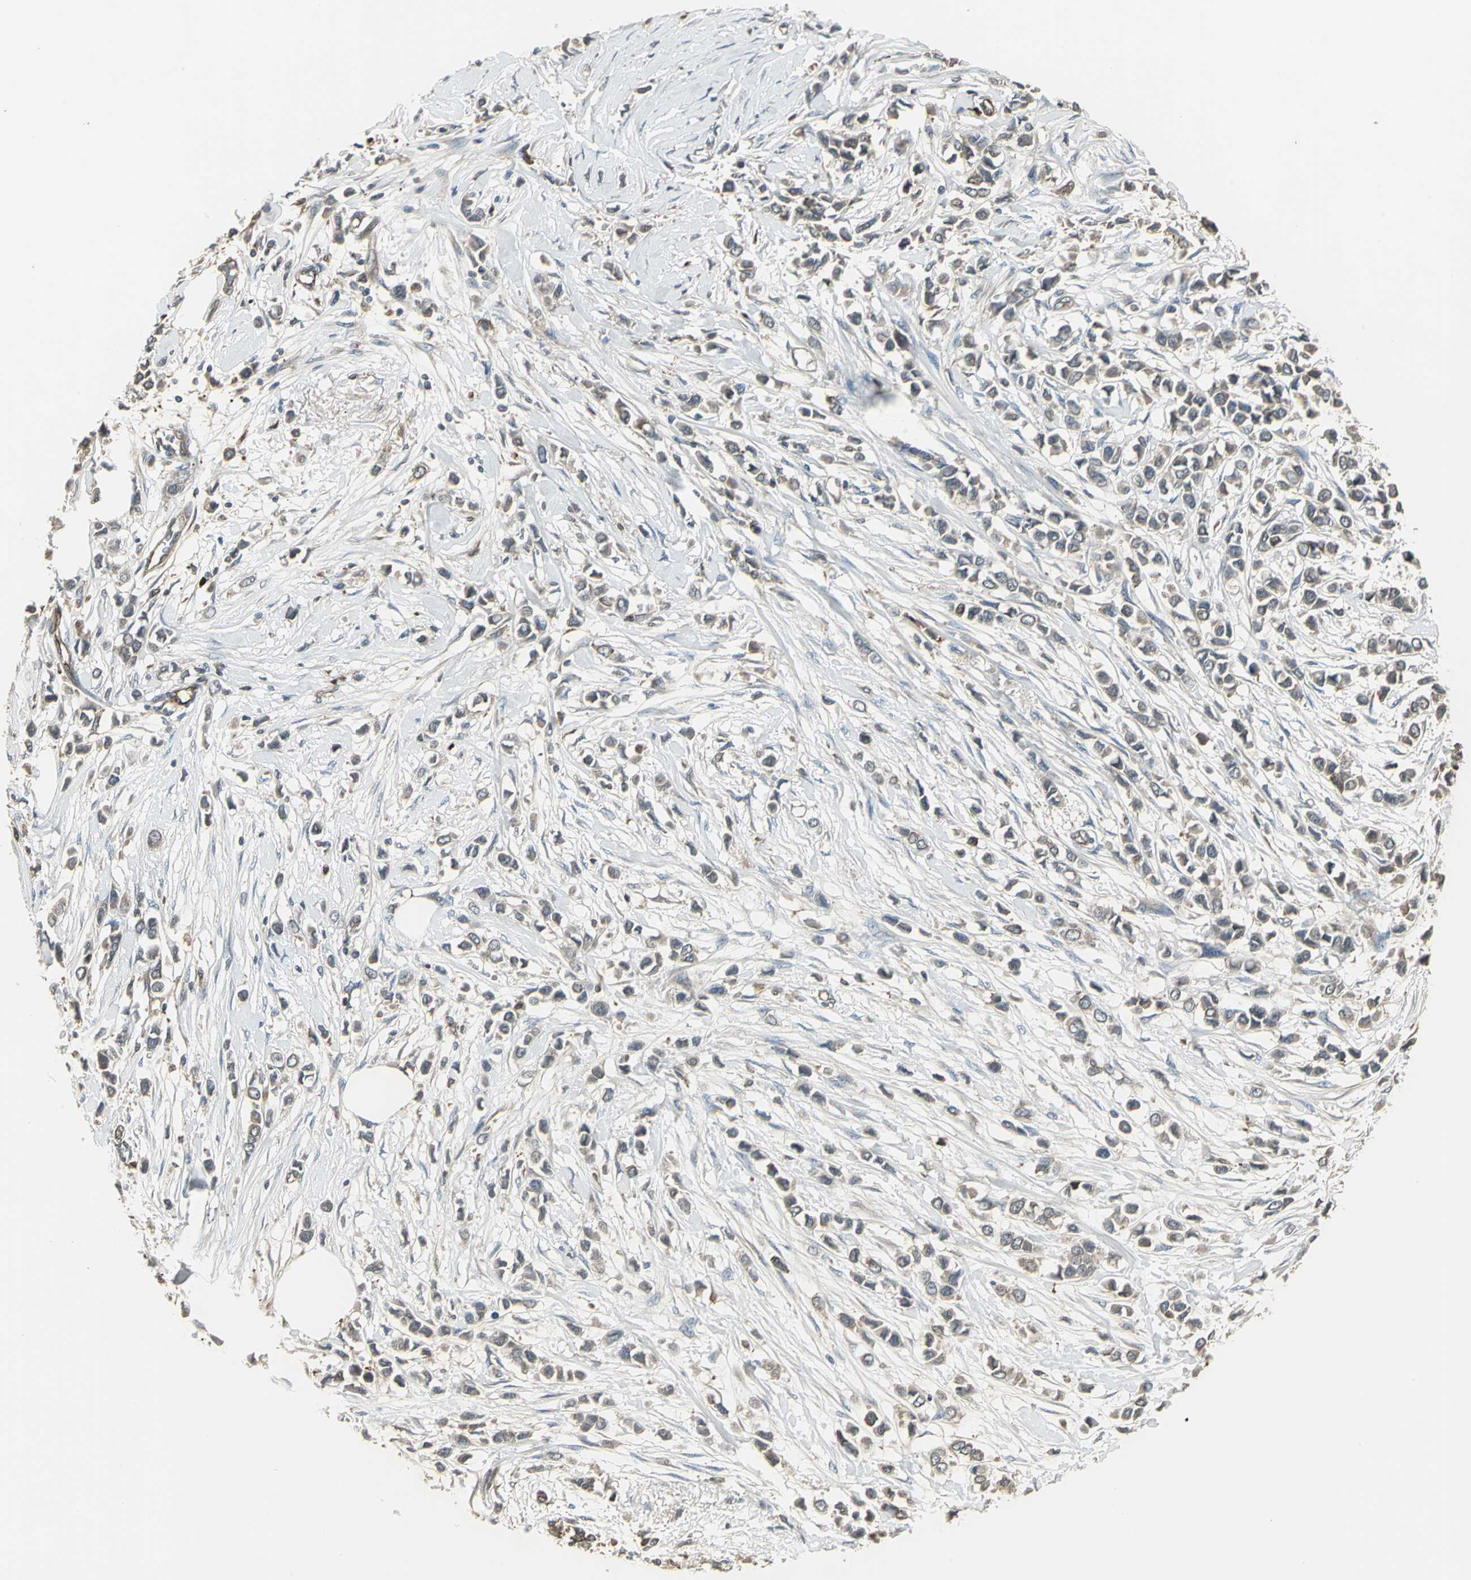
{"staining": {"intensity": "moderate", "quantity": ">75%", "location": "cytoplasmic/membranous"}, "tissue": "breast cancer", "cell_type": "Tumor cells", "image_type": "cancer", "snomed": [{"axis": "morphology", "description": "Lobular carcinoma"}, {"axis": "topography", "description": "Breast"}], "caption": "Protein analysis of lobular carcinoma (breast) tissue shows moderate cytoplasmic/membranous positivity in about >75% of tumor cells.", "gene": "PRXL2B", "patient": {"sex": "female", "age": 51}}